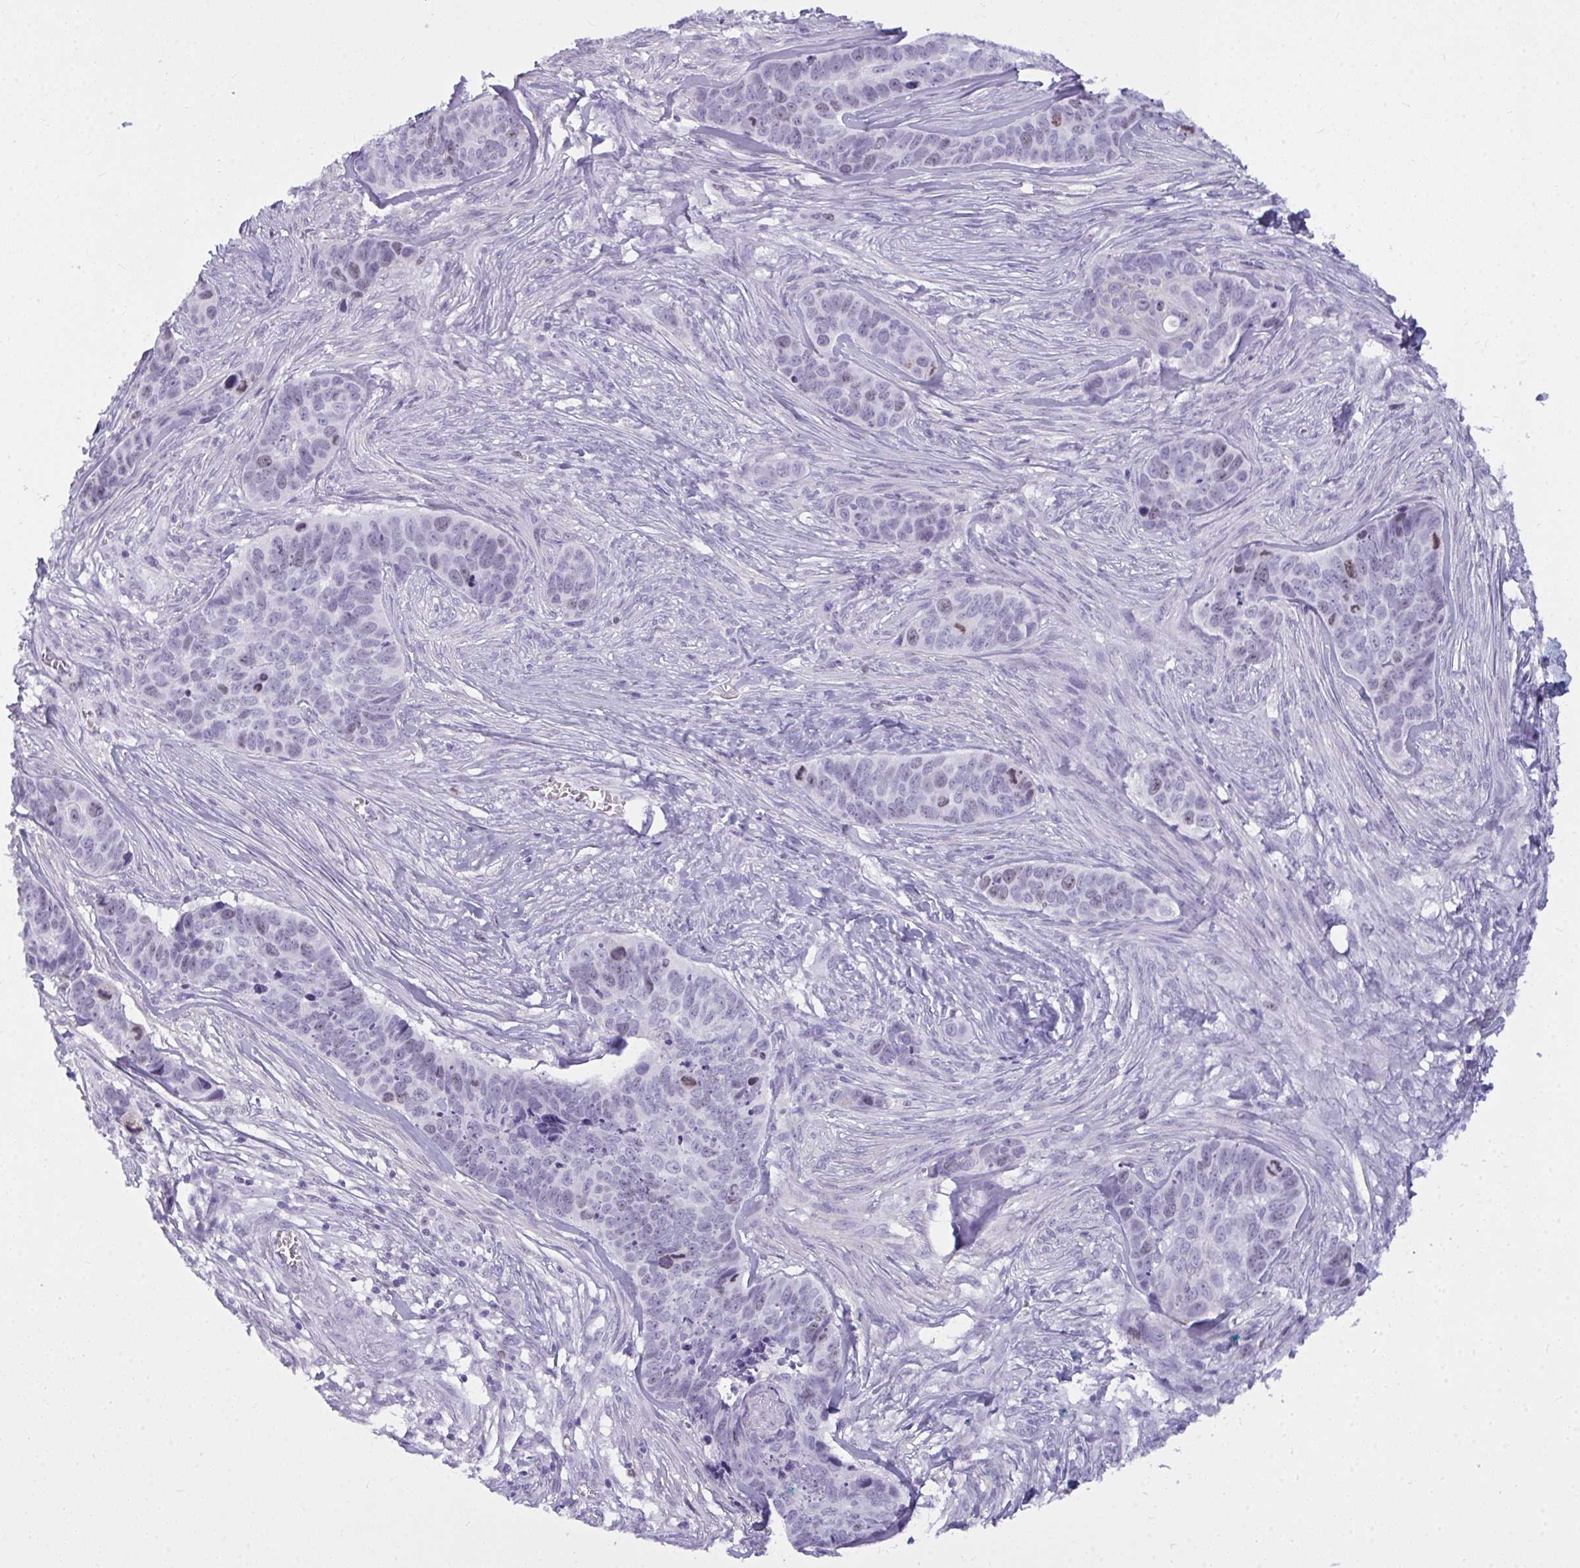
{"staining": {"intensity": "moderate", "quantity": "<25%", "location": "nuclear"}, "tissue": "skin cancer", "cell_type": "Tumor cells", "image_type": "cancer", "snomed": [{"axis": "morphology", "description": "Basal cell carcinoma"}, {"axis": "topography", "description": "Skin"}], "caption": "IHC micrograph of neoplastic tissue: skin basal cell carcinoma stained using immunohistochemistry demonstrates low levels of moderate protein expression localized specifically in the nuclear of tumor cells, appearing as a nuclear brown color.", "gene": "SUZ12", "patient": {"sex": "female", "age": 82}}